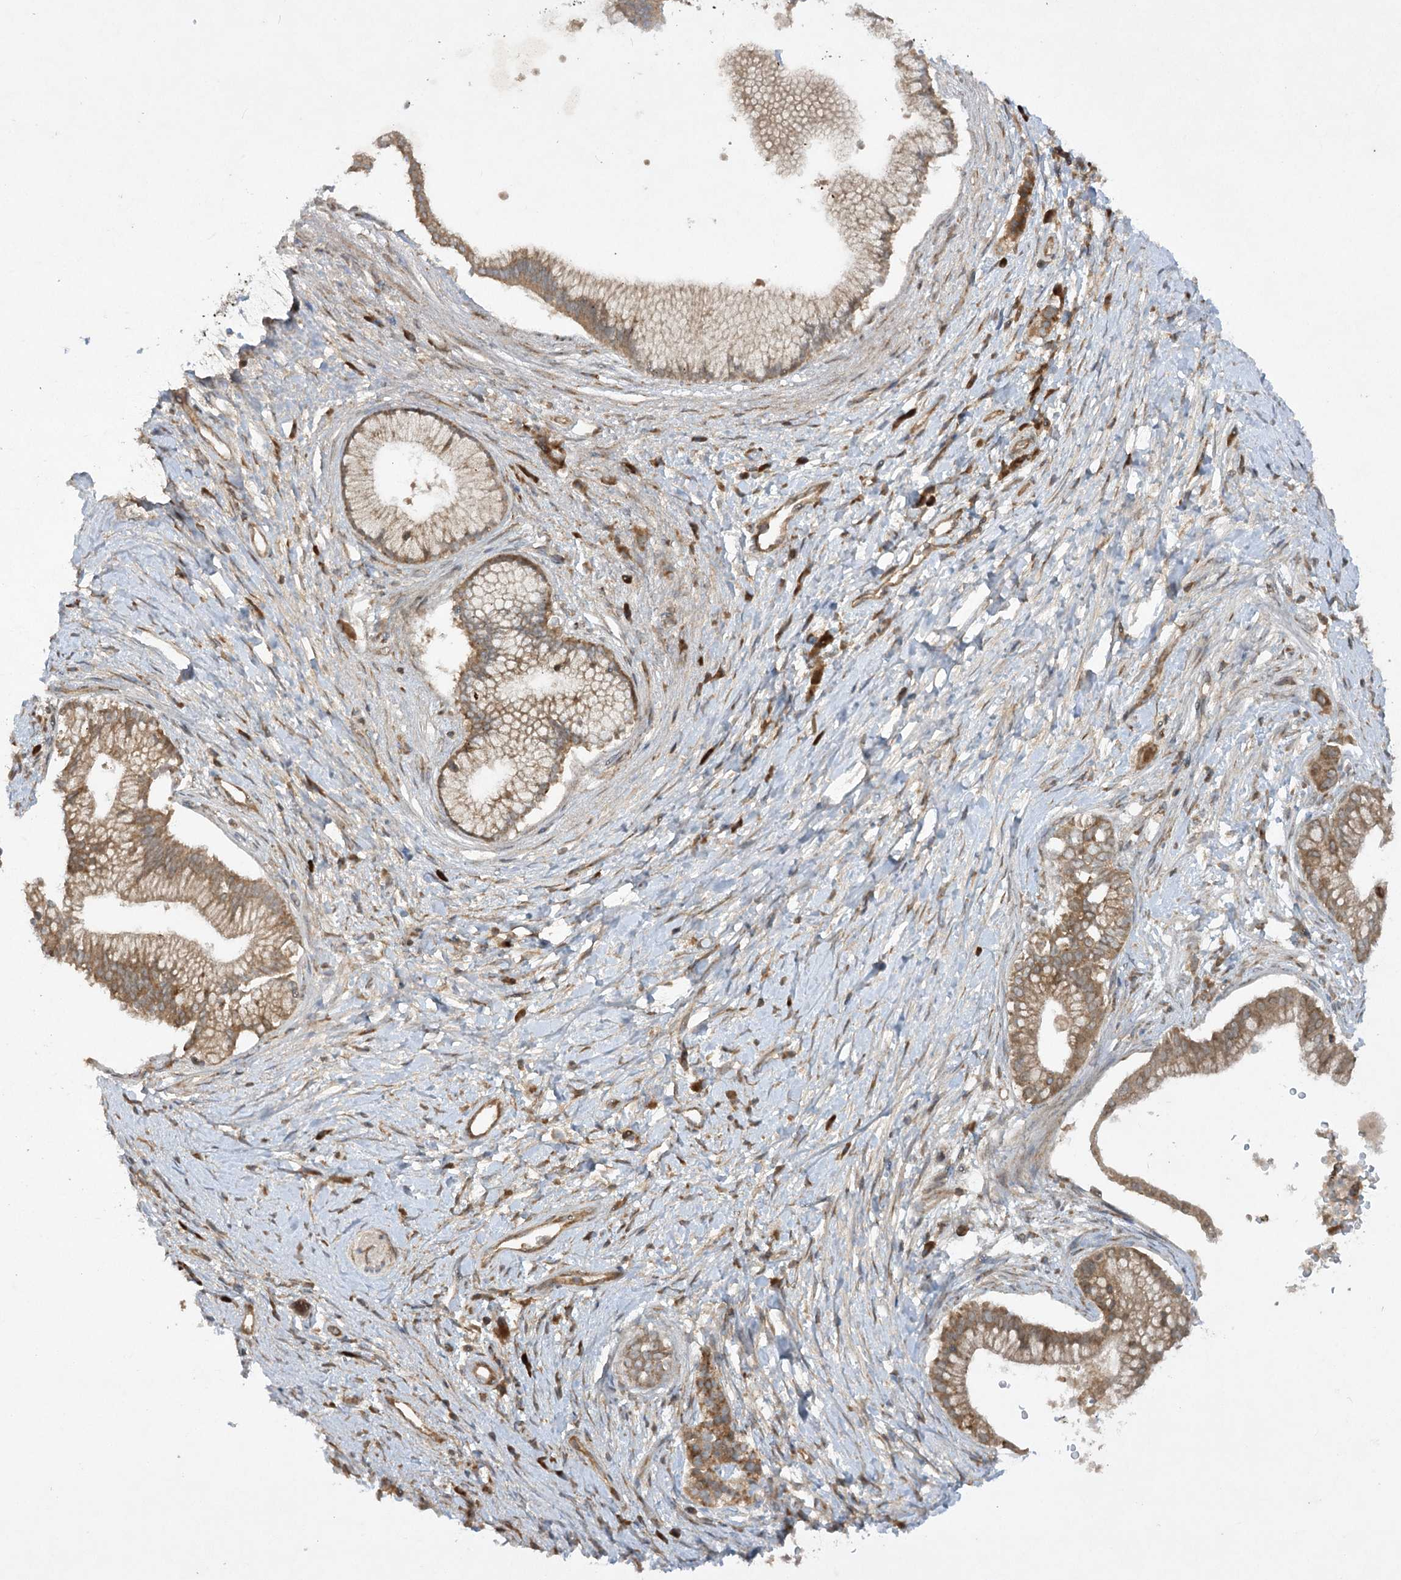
{"staining": {"intensity": "moderate", "quantity": ">75%", "location": "cytoplasmic/membranous"}, "tissue": "pancreatic cancer", "cell_type": "Tumor cells", "image_type": "cancer", "snomed": [{"axis": "morphology", "description": "Adenocarcinoma, NOS"}, {"axis": "topography", "description": "Pancreas"}], "caption": "Pancreatic cancer (adenocarcinoma) tissue shows moderate cytoplasmic/membranous staining in approximately >75% of tumor cells", "gene": "TRAF3IP1", "patient": {"sex": "male", "age": 68}}